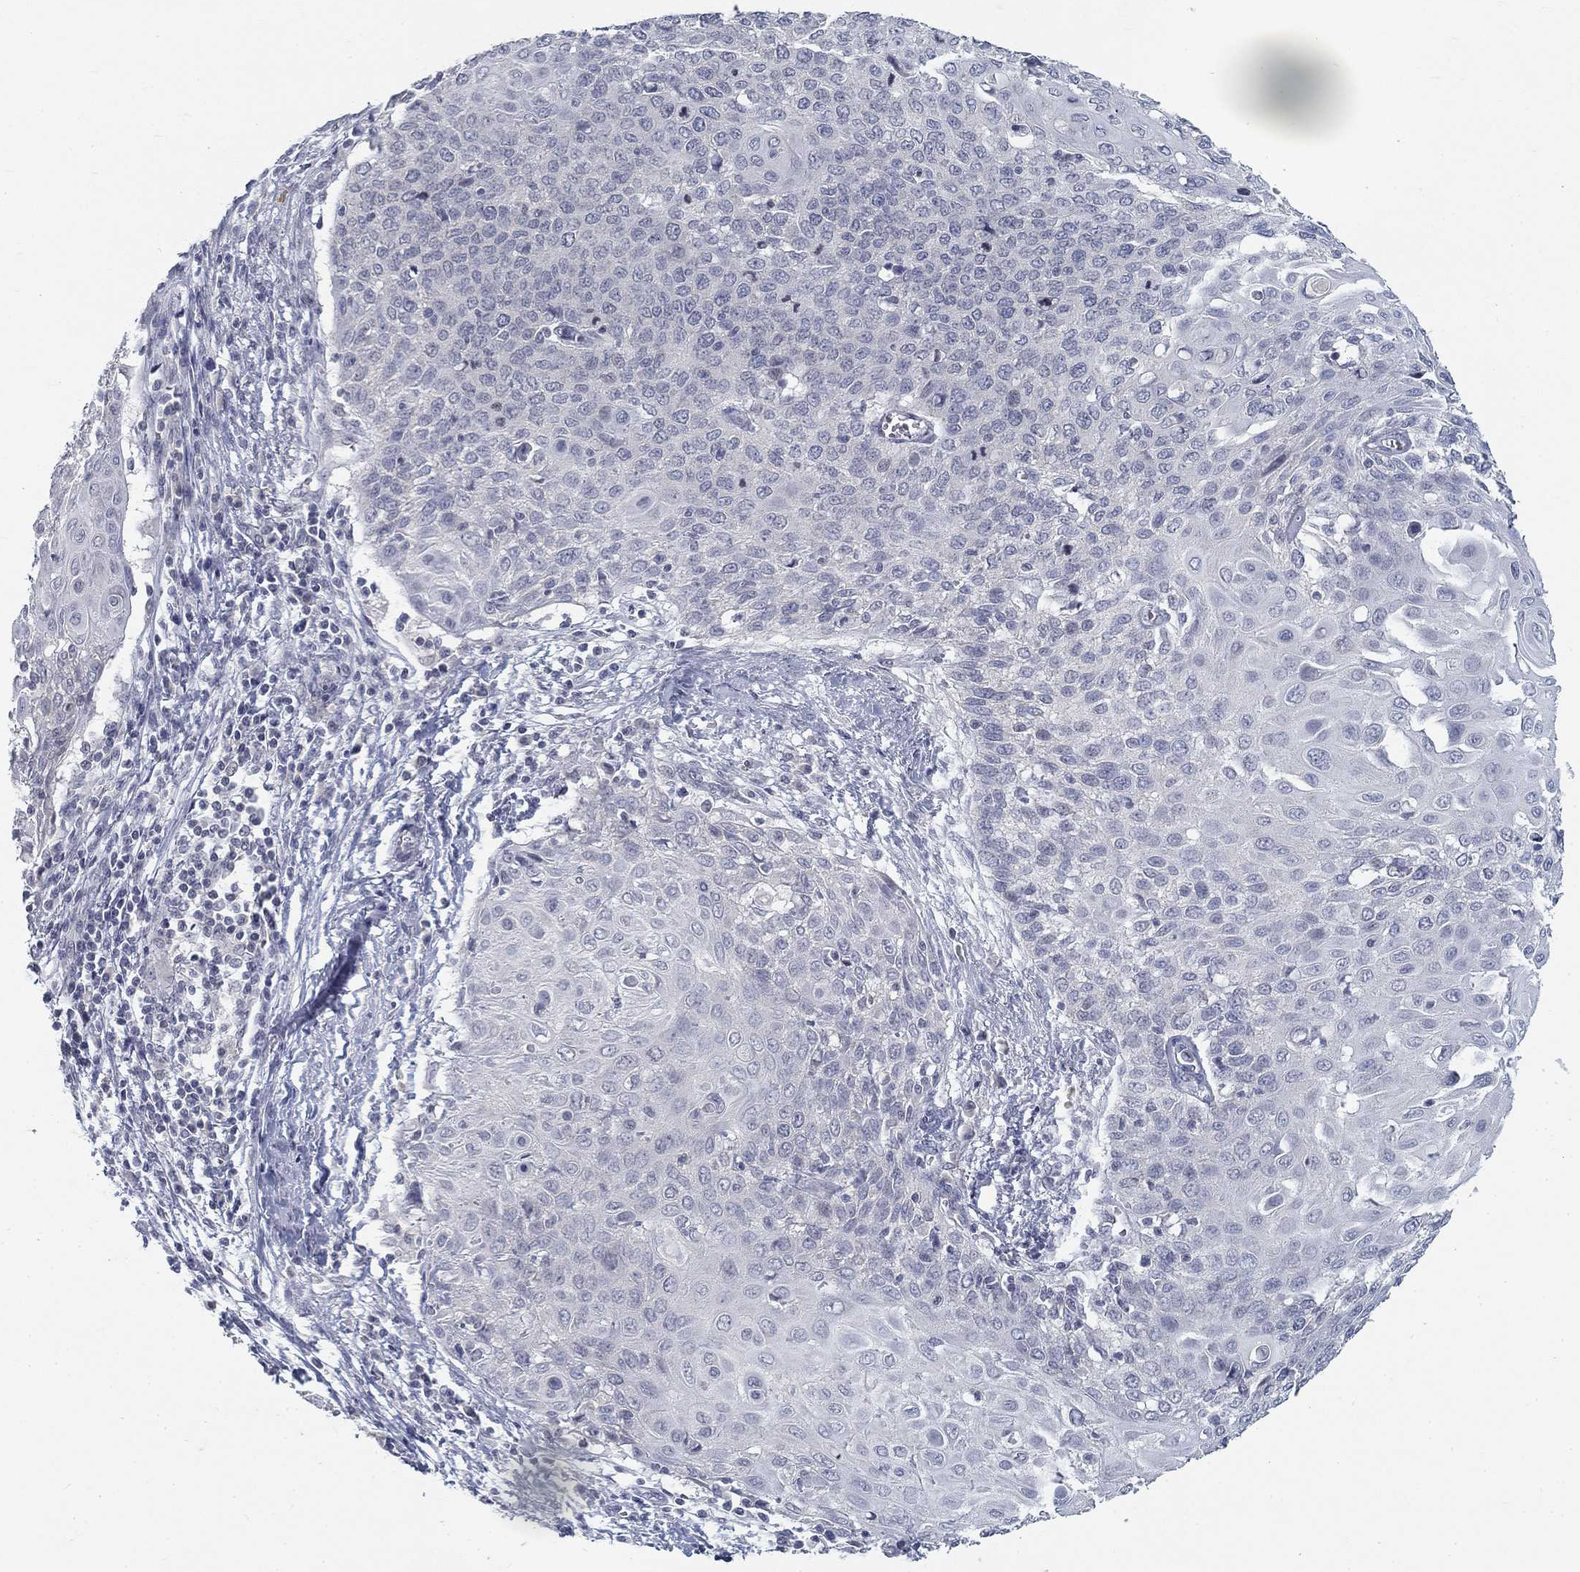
{"staining": {"intensity": "negative", "quantity": "none", "location": "none"}, "tissue": "cervical cancer", "cell_type": "Tumor cells", "image_type": "cancer", "snomed": [{"axis": "morphology", "description": "Squamous cell carcinoma, NOS"}, {"axis": "topography", "description": "Cervix"}], "caption": "Immunohistochemistry (IHC) photomicrograph of cervical cancer stained for a protein (brown), which demonstrates no staining in tumor cells.", "gene": "ATP1A3", "patient": {"sex": "female", "age": 39}}